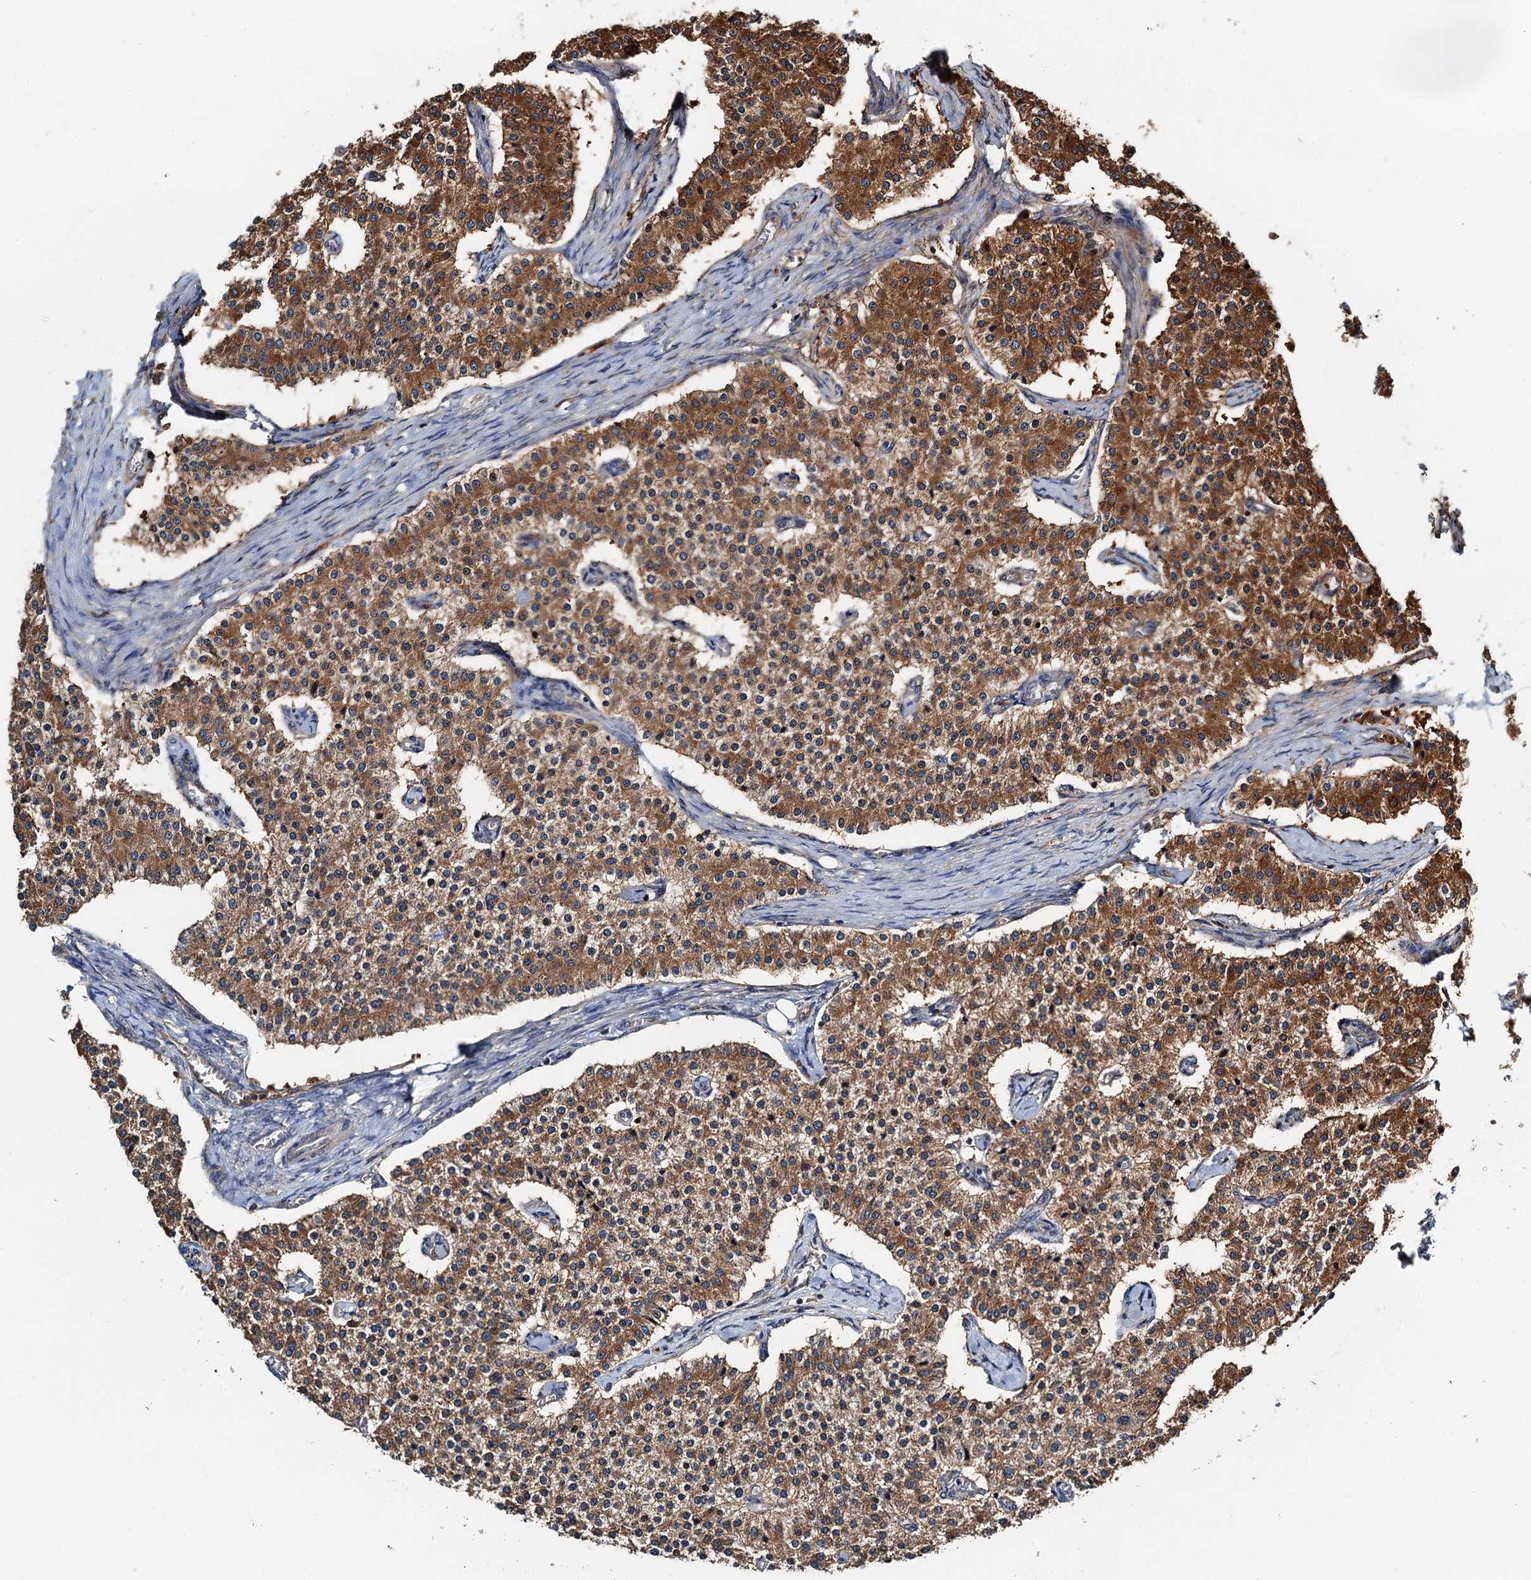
{"staining": {"intensity": "moderate", "quantity": ">75%", "location": "cytoplasmic/membranous"}, "tissue": "carcinoid", "cell_type": "Tumor cells", "image_type": "cancer", "snomed": [{"axis": "morphology", "description": "Carcinoid, malignant, NOS"}, {"axis": "topography", "description": "Colon"}], "caption": "Immunohistochemical staining of human carcinoid (malignant) shows moderate cytoplasmic/membranous protein staining in about >75% of tumor cells.", "gene": "USP6NL", "patient": {"sex": "female", "age": 52}}